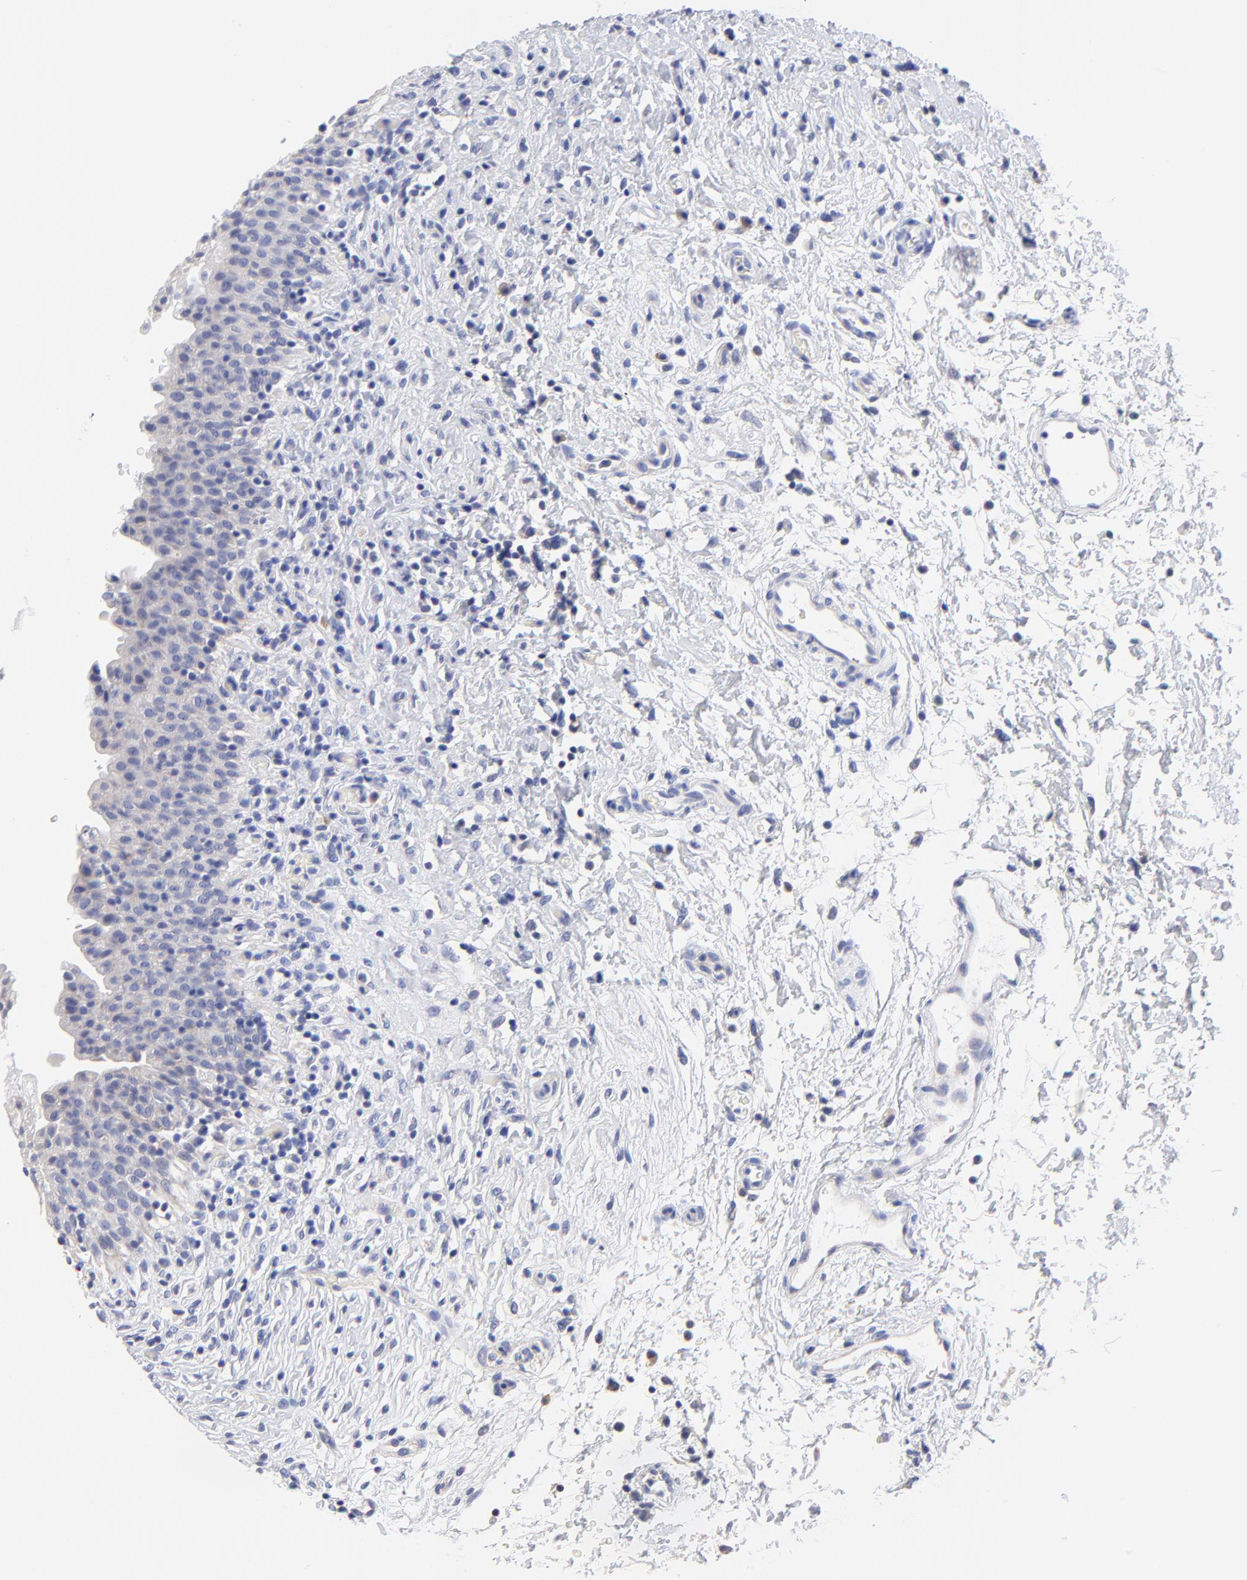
{"staining": {"intensity": "negative", "quantity": "none", "location": "none"}, "tissue": "urinary bladder", "cell_type": "Urothelial cells", "image_type": "normal", "snomed": [{"axis": "morphology", "description": "Normal tissue, NOS"}, {"axis": "topography", "description": "Urinary bladder"}], "caption": "The histopathology image demonstrates no staining of urothelial cells in benign urinary bladder.", "gene": "LAX1", "patient": {"sex": "male", "age": 51}}